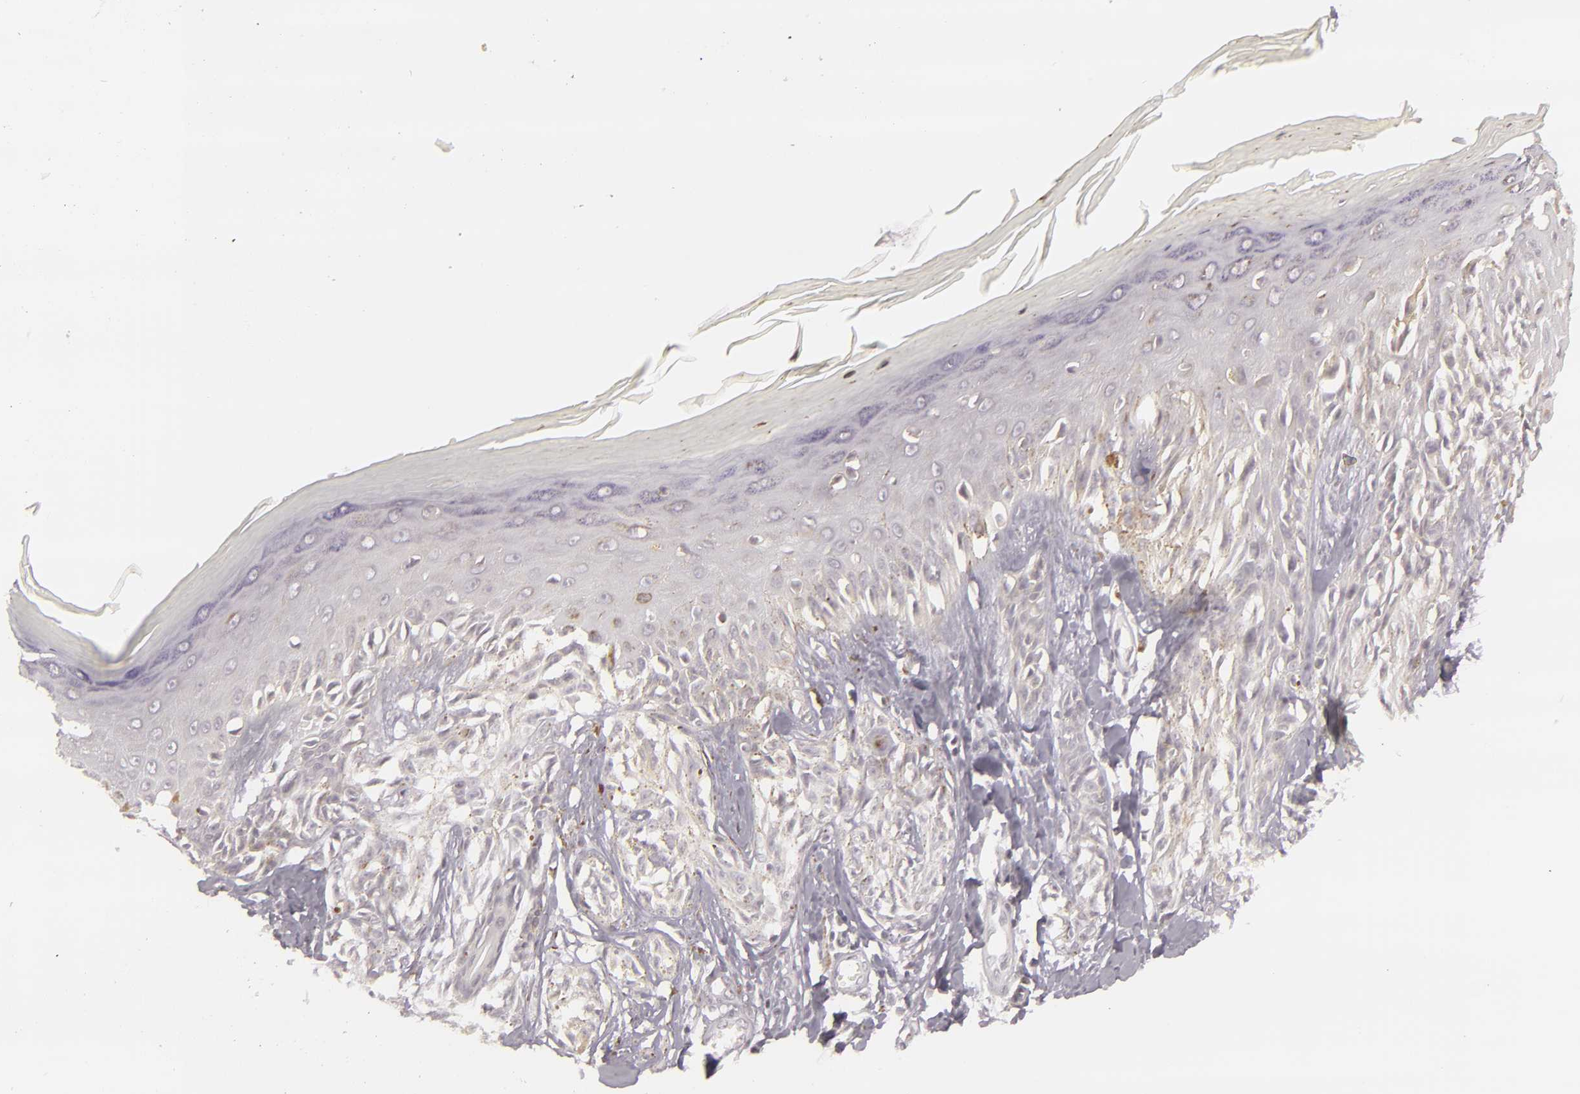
{"staining": {"intensity": "weak", "quantity": "<25%", "location": "cytoplasmic/membranous"}, "tissue": "melanoma", "cell_type": "Tumor cells", "image_type": "cancer", "snomed": [{"axis": "morphology", "description": "Malignant melanoma, NOS"}, {"axis": "topography", "description": "Skin"}], "caption": "The image exhibits no significant expression in tumor cells of melanoma. The staining was performed using DAB (3,3'-diaminobenzidine) to visualize the protein expression in brown, while the nuclei were stained in blue with hematoxylin (Magnification: 20x).", "gene": "SIX1", "patient": {"sex": "female", "age": 77}}